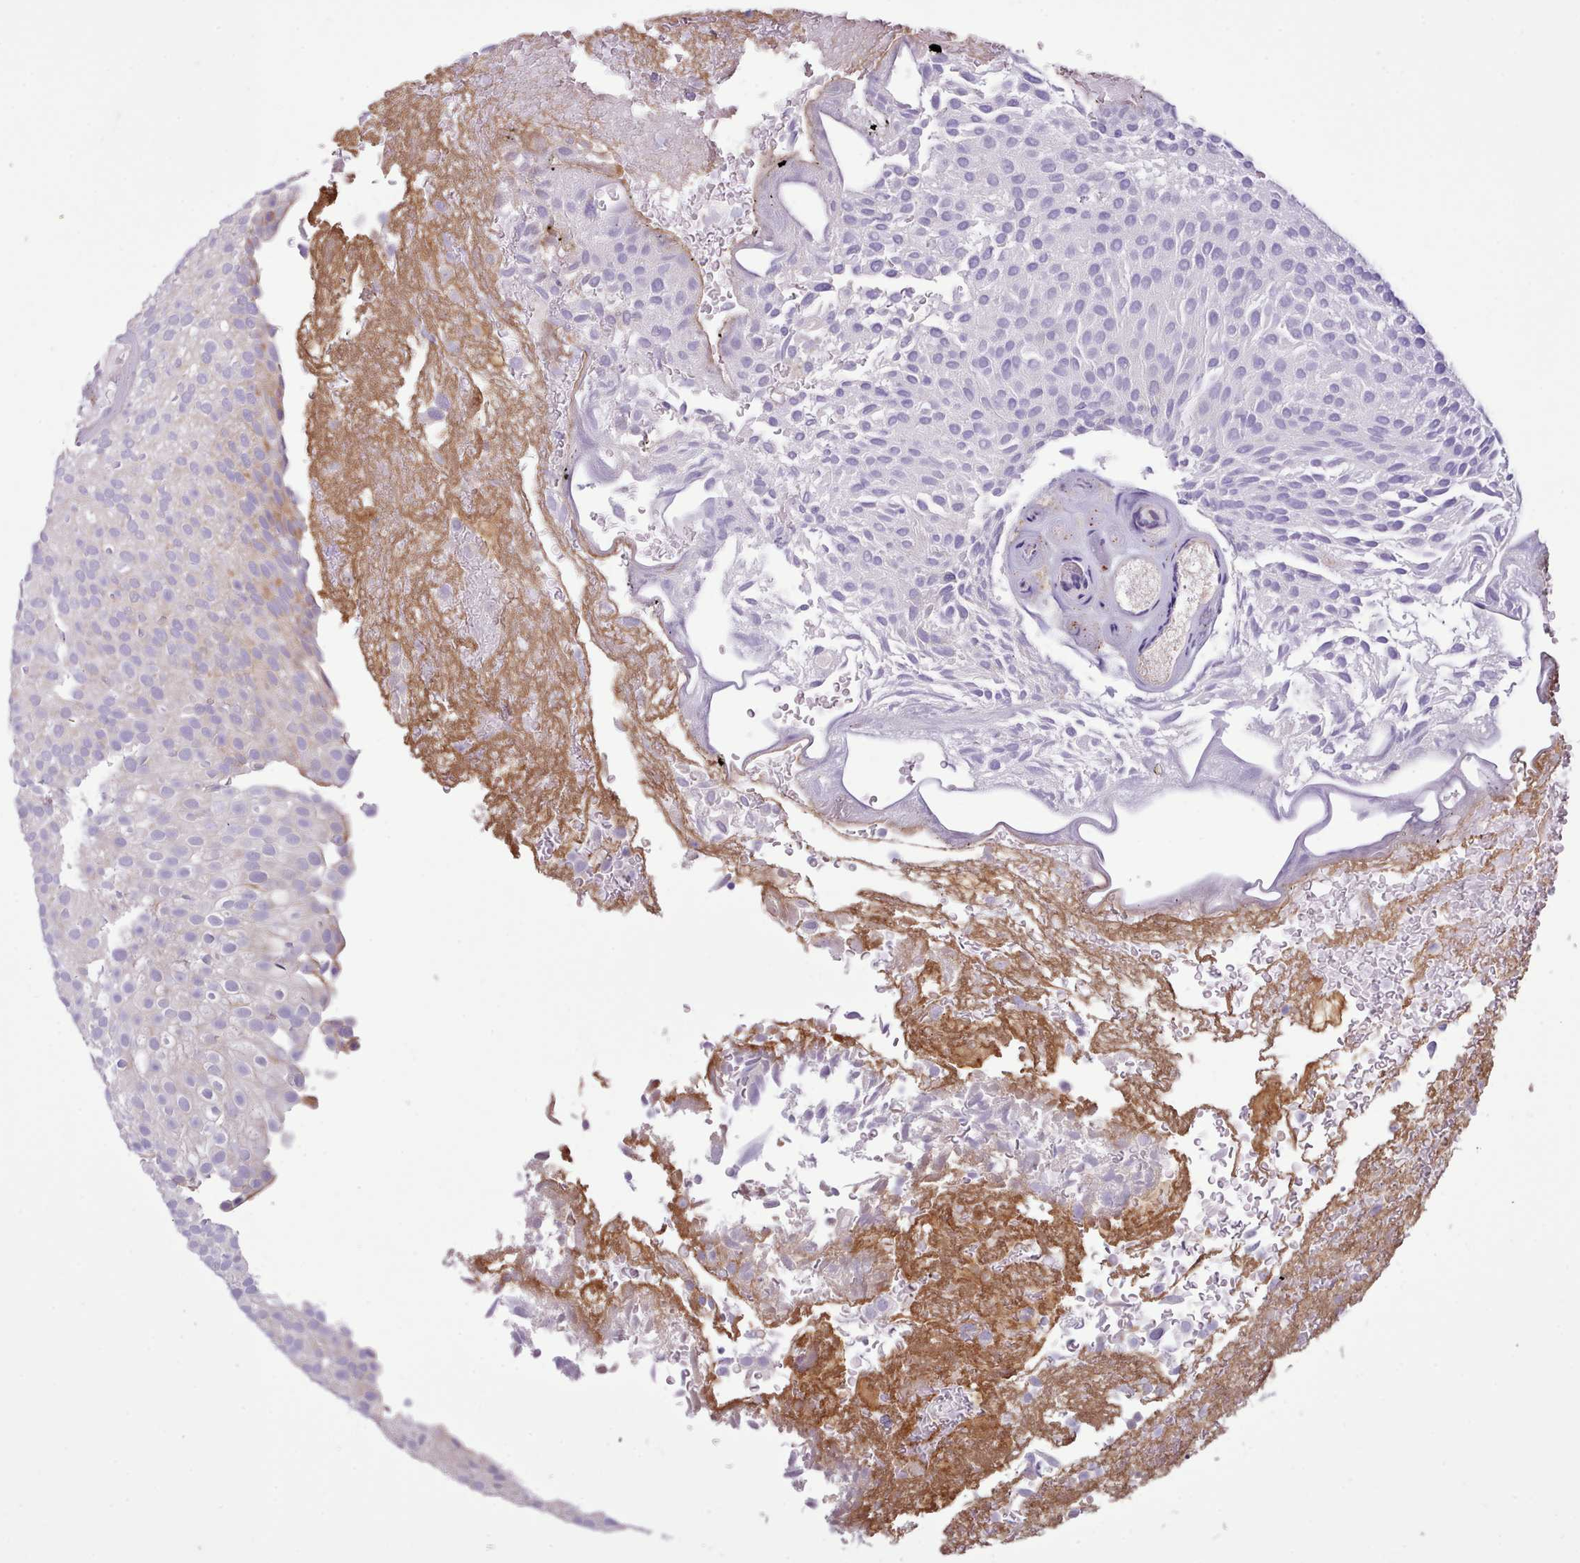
{"staining": {"intensity": "negative", "quantity": "none", "location": "none"}, "tissue": "urothelial cancer", "cell_type": "Tumor cells", "image_type": "cancer", "snomed": [{"axis": "morphology", "description": "Urothelial carcinoma, Low grade"}, {"axis": "topography", "description": "Urinary bladder"}], "caption": "Immunohistochemical staining of low-grade urothelial carcinoma demonstrates no significant staining in tumor cells.", "gene": "TENT4B", "patient": {"sex": "male", "age": 78}}